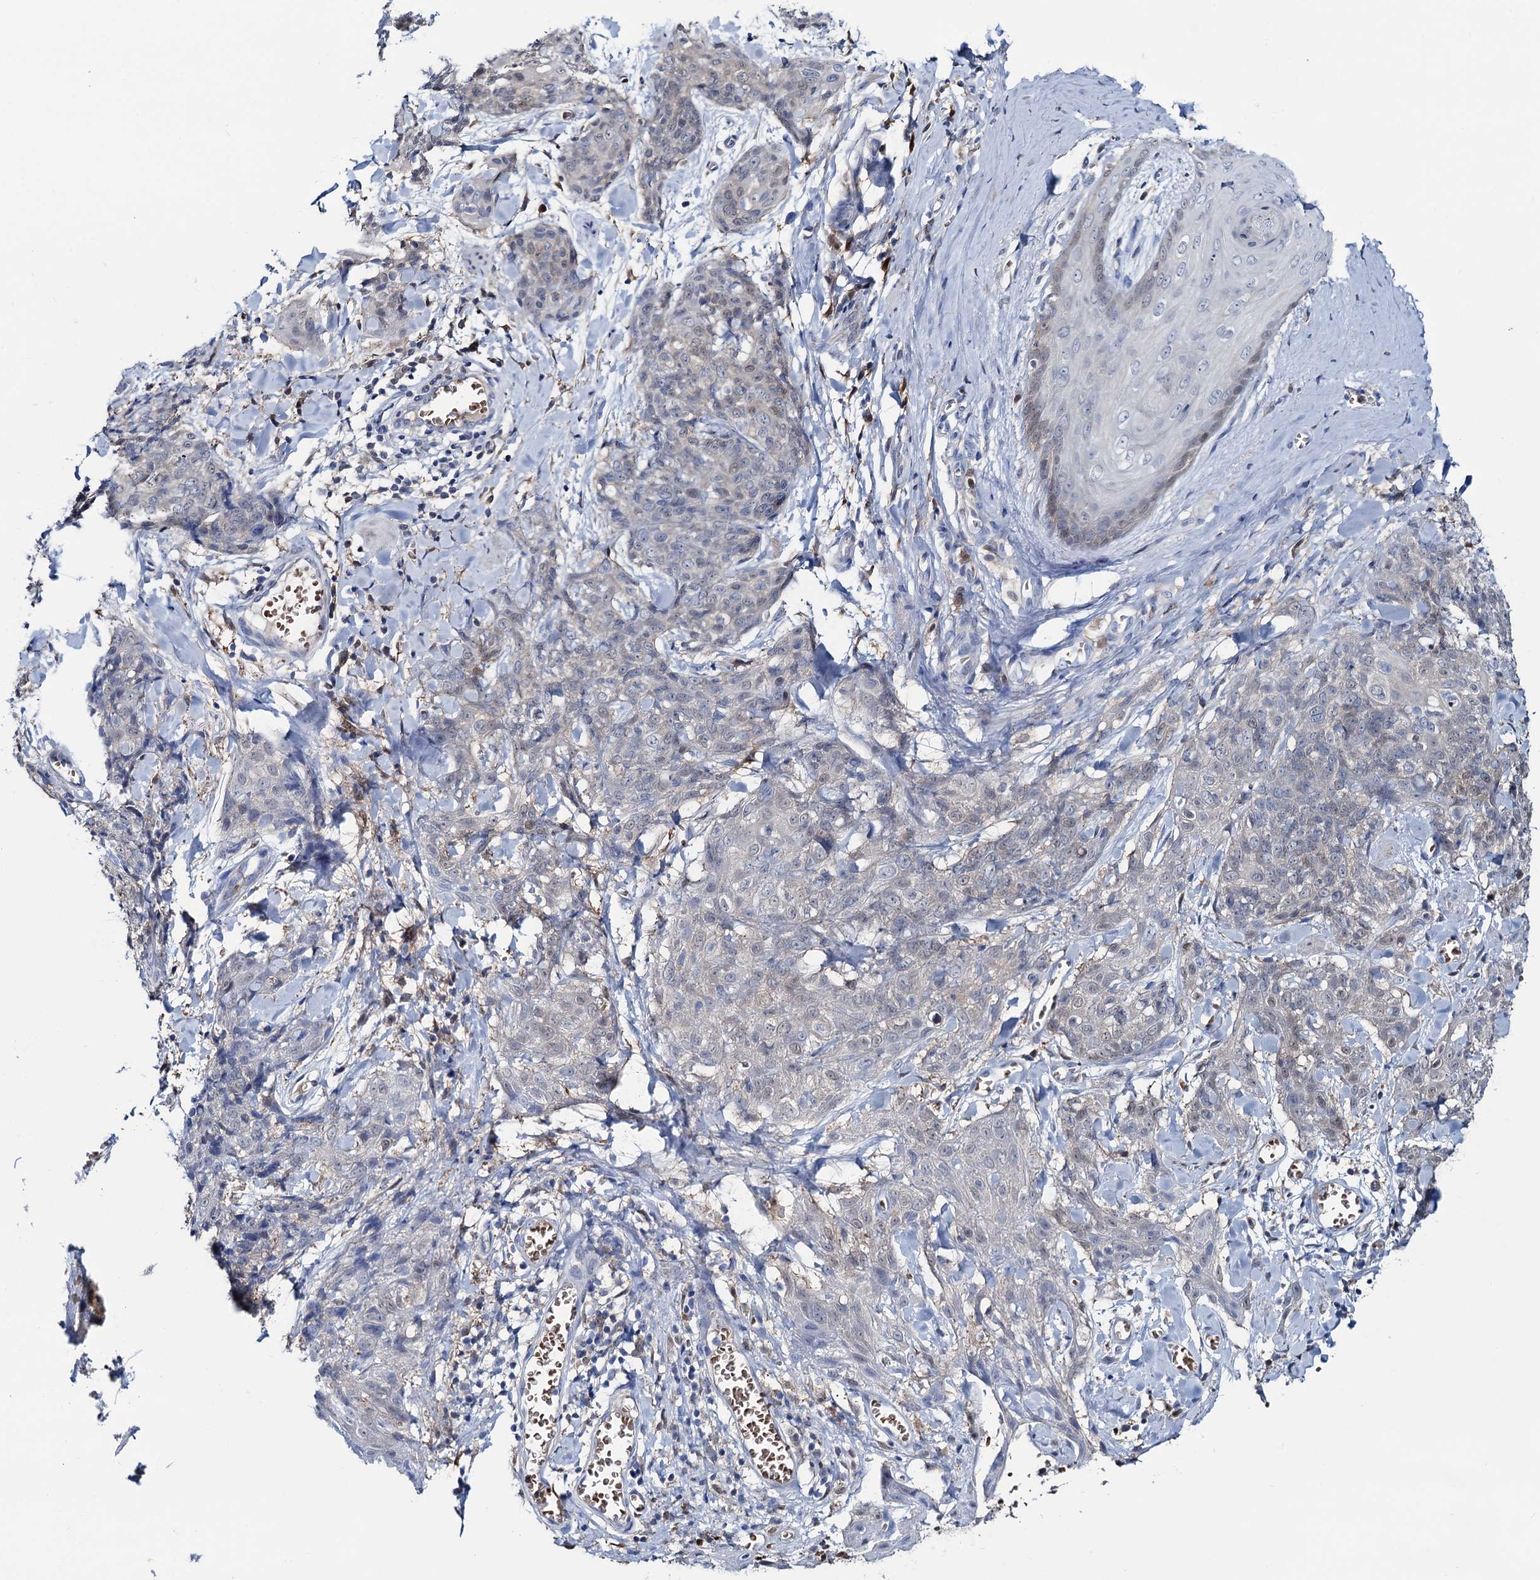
{"staining": {"intensity": "negative", "quantity": "none", "location": "none"}, "tissue": "skin cancer", "cell_type": "Tumor cells", "image_type": "cancer", "snomed": [{"axis": "morphology", "description": "Squamous cell carcinoma, NOS"}, {"axis": "topography", "description": "Skin"}, {"axis": "topography", "description": "Vulva"}], "caption": "Immunohistochemical staining of skin squamous cell carcinoma reveals no significant expression in tumor cells. (Stains: DAB immunohistochemistry (IHC) with hematoxylin counter stain, Microscopy: brightfield microscopy at high magnification).", "gene": "FAH", "patient": {"sex": "female", "age": 85}}